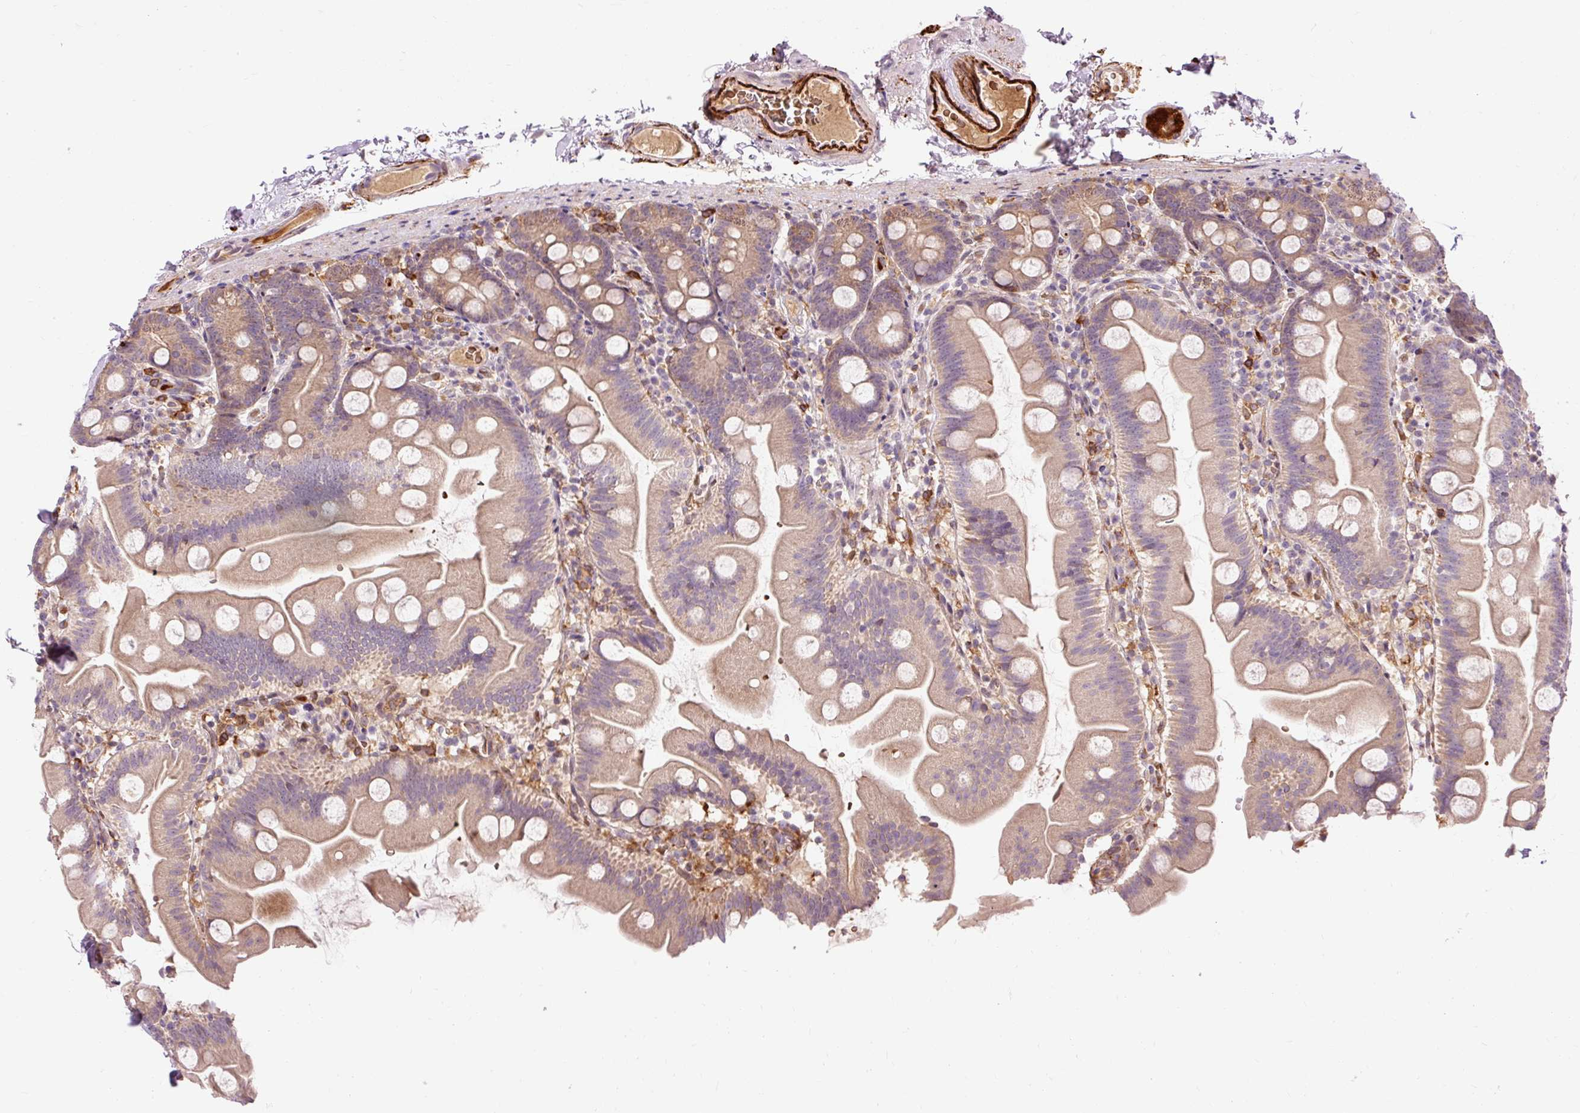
{"staining": {"intensity": "weak", "quantity": "25%-75%", "location": "cytoplasmic/membranous"}, "tissue": "small intestine", "cell_type": "Glandular cells", "image_type": "normal", "snomed": [{"axis": "morphology", "description": "Normal tissue, NOS"}, {"axis": "topography", "description": "Small intestine"}], "caption": "Approximately 25%-75% of glandular cells in unremarkable human small intestine exhibit weak cytoplasmic/membranous protein expression as visualized by brown immunohistochemical staining.", "gene": "CEBPZ", "patient": {"sex": "female", "age": 68}}